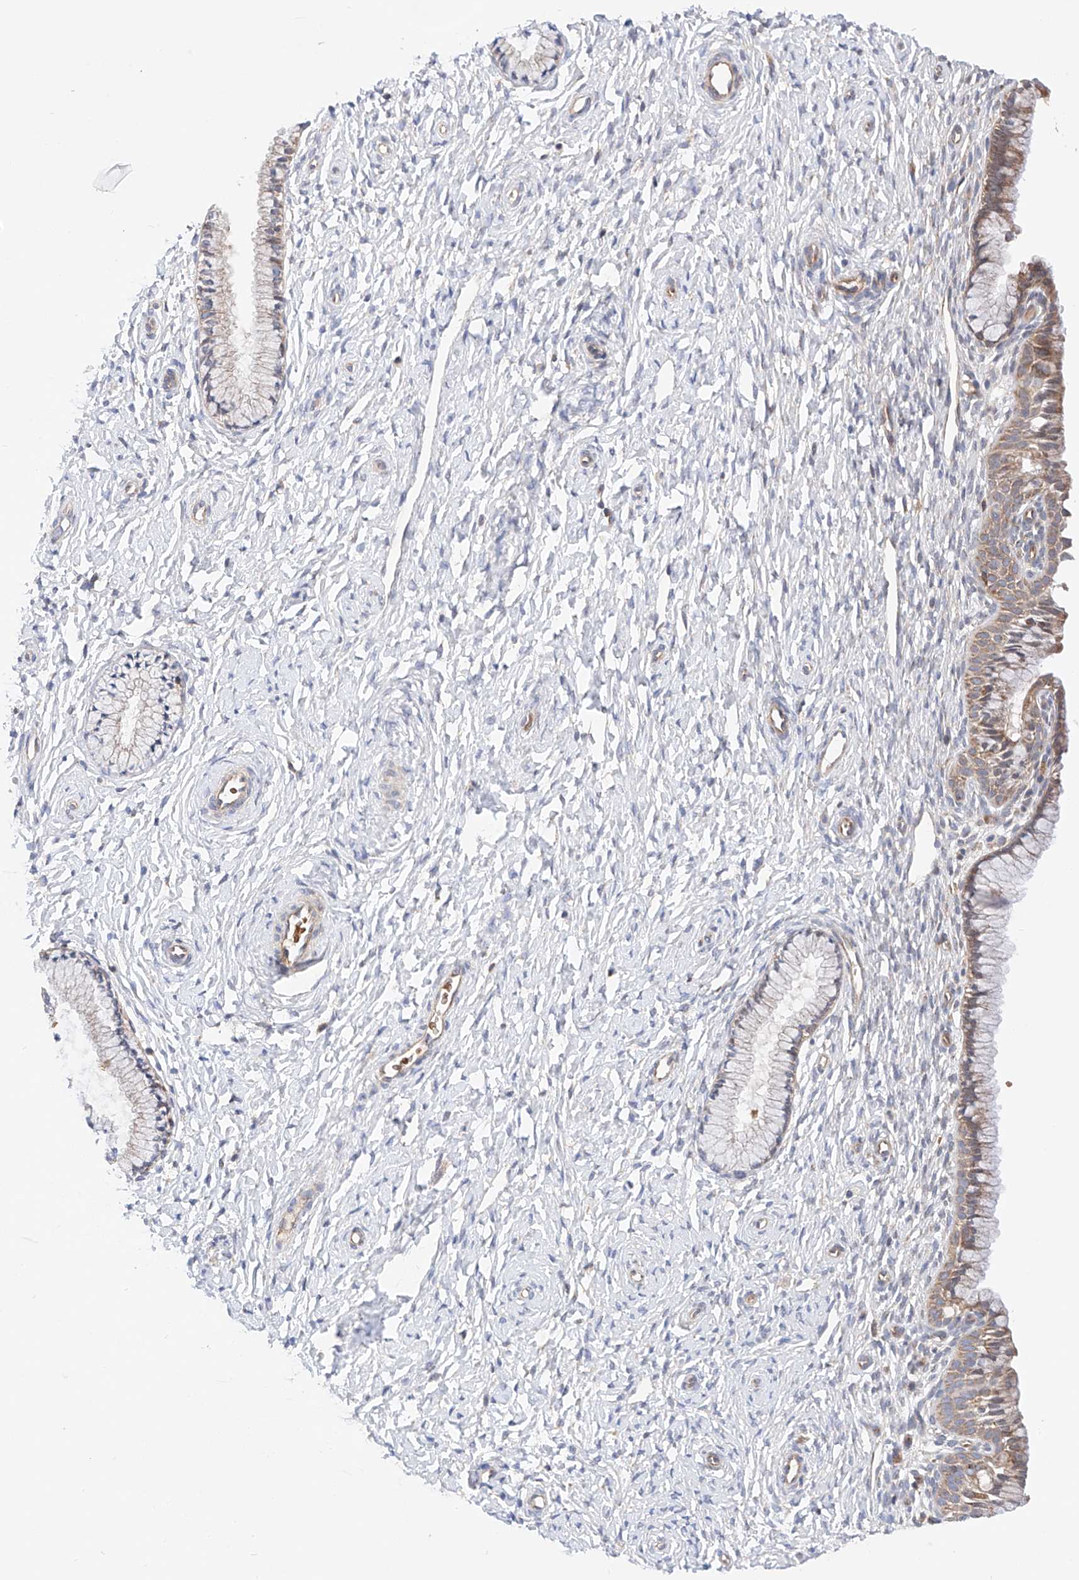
{"staining": {"intensity": "weak", "quantity": "25%-75%", "location": "cytoplasmic/membranous"}, "tissue": "cervix", "cell_type": "Glandular cells", "image_type": "normal", "snomed": [{"axis": "morphology", "description": "Normal tissue, NOS"}, {"axis": "topography", "description": "Cervix"}], "caption": "About 25%-75% of glandular cells in normal human cervix exhibit weak cytoplasmic/membranous protein expression as visualized by brown immunohistochemical staining.", "gene": "NR1D1", "patient": {"sex": "female", "age": 33}}